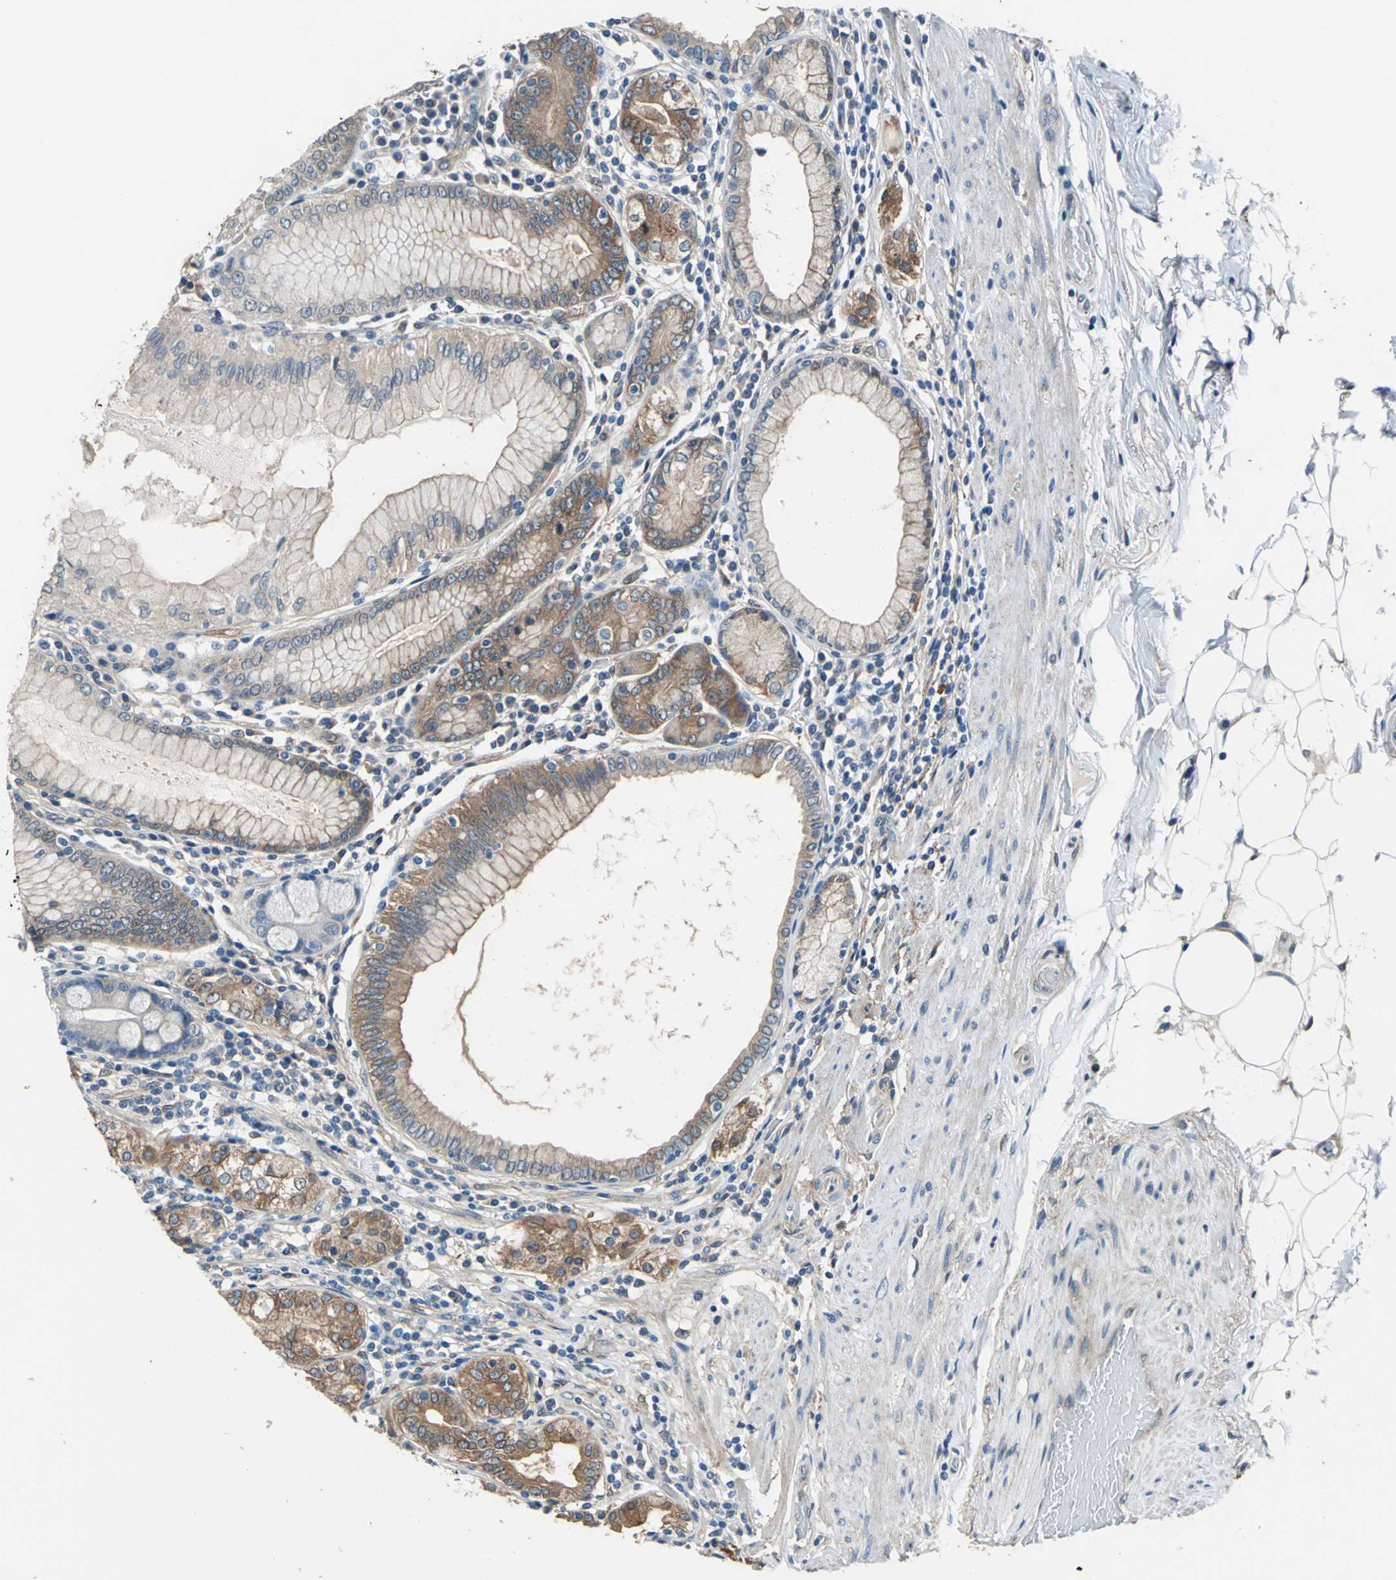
{"staining": {"intensity": "strong", "quantity": ">75%", "location": "cytoplasmic/membranous"}, "tissue": "stomach", "cell_type": "Glandular cells", "image_type": "normal", "snomed": [{"axis": "morphology", "description": "Normal tissue, NOS"}, {"axis": "topography", "description": "Stomach, lower"}], "caption": "Immunohistochemistry image of normal stomach: human stomach stained using immunohistochemistry exhibits high levels of strong protein expression localized specifically in the cytoplasmic/membranous of glandular cells, appearing as a cytoplasmic/membranous brown color.", "gene": "CDC42EP1", "patient": {"sex": "female", "age": 76}}